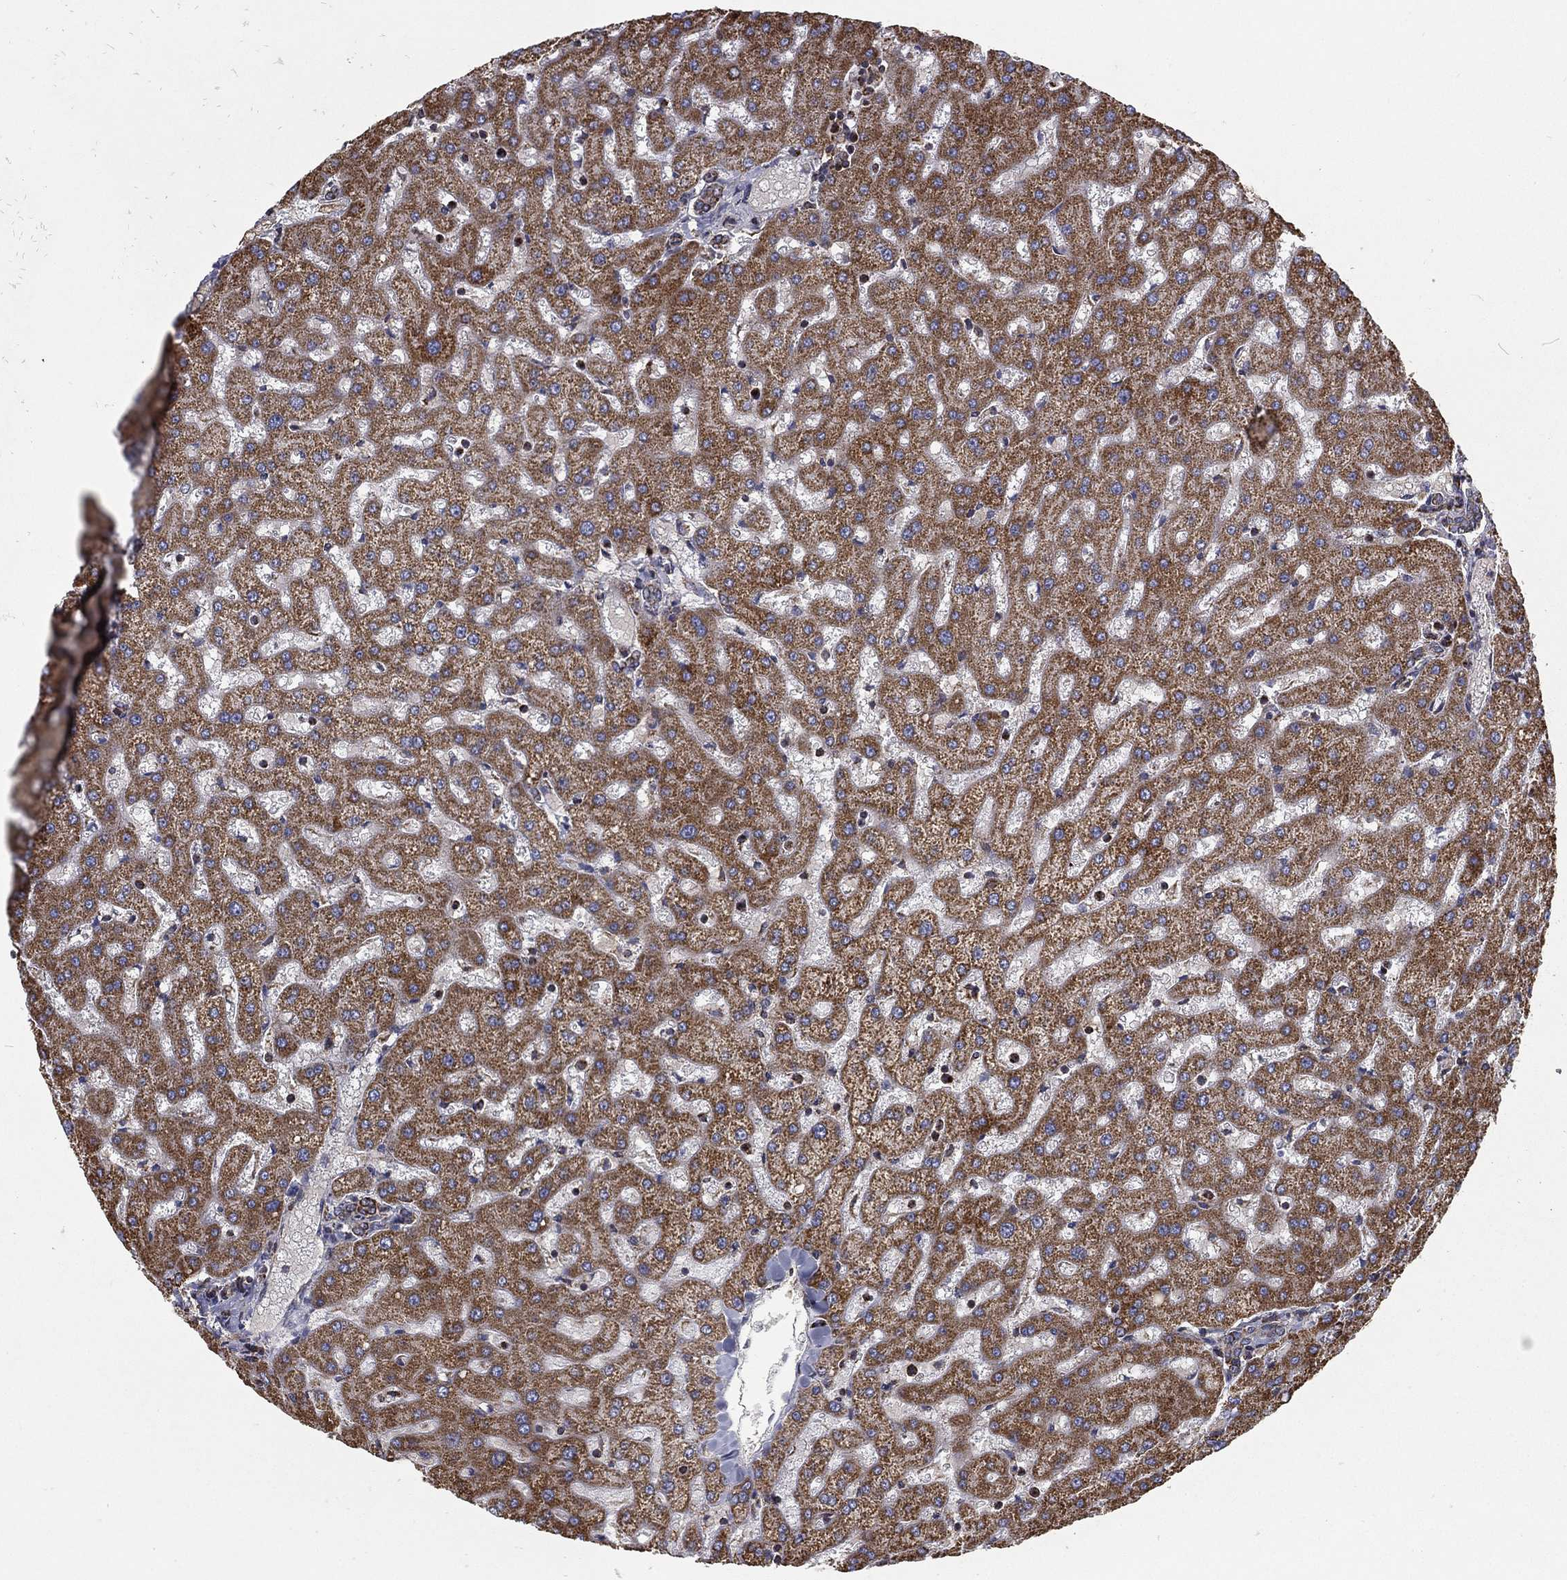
{"staining": {"intensity": "moderate", "quantity": "25%-75%", "location": "cytoplasmic/membranous"}, "tissue": "liver", "cell_type": "Cholangiocytes", "image_type": "normal", "snomed": [{"axis": "morphology", "description": "Normal tissue, NOS"}, {"axis": "topography", "description": "Liver"}], "caption": "Protein expression analysis of unremarkable human liver reveals moderate cytoplasmic/membranous positivity in approximately 25%-75% of cholangiocytes. (IHC, brightfield microscopy, high magnification).", "gene": "MT", "patient": {"sex": "female", "age": 50}}